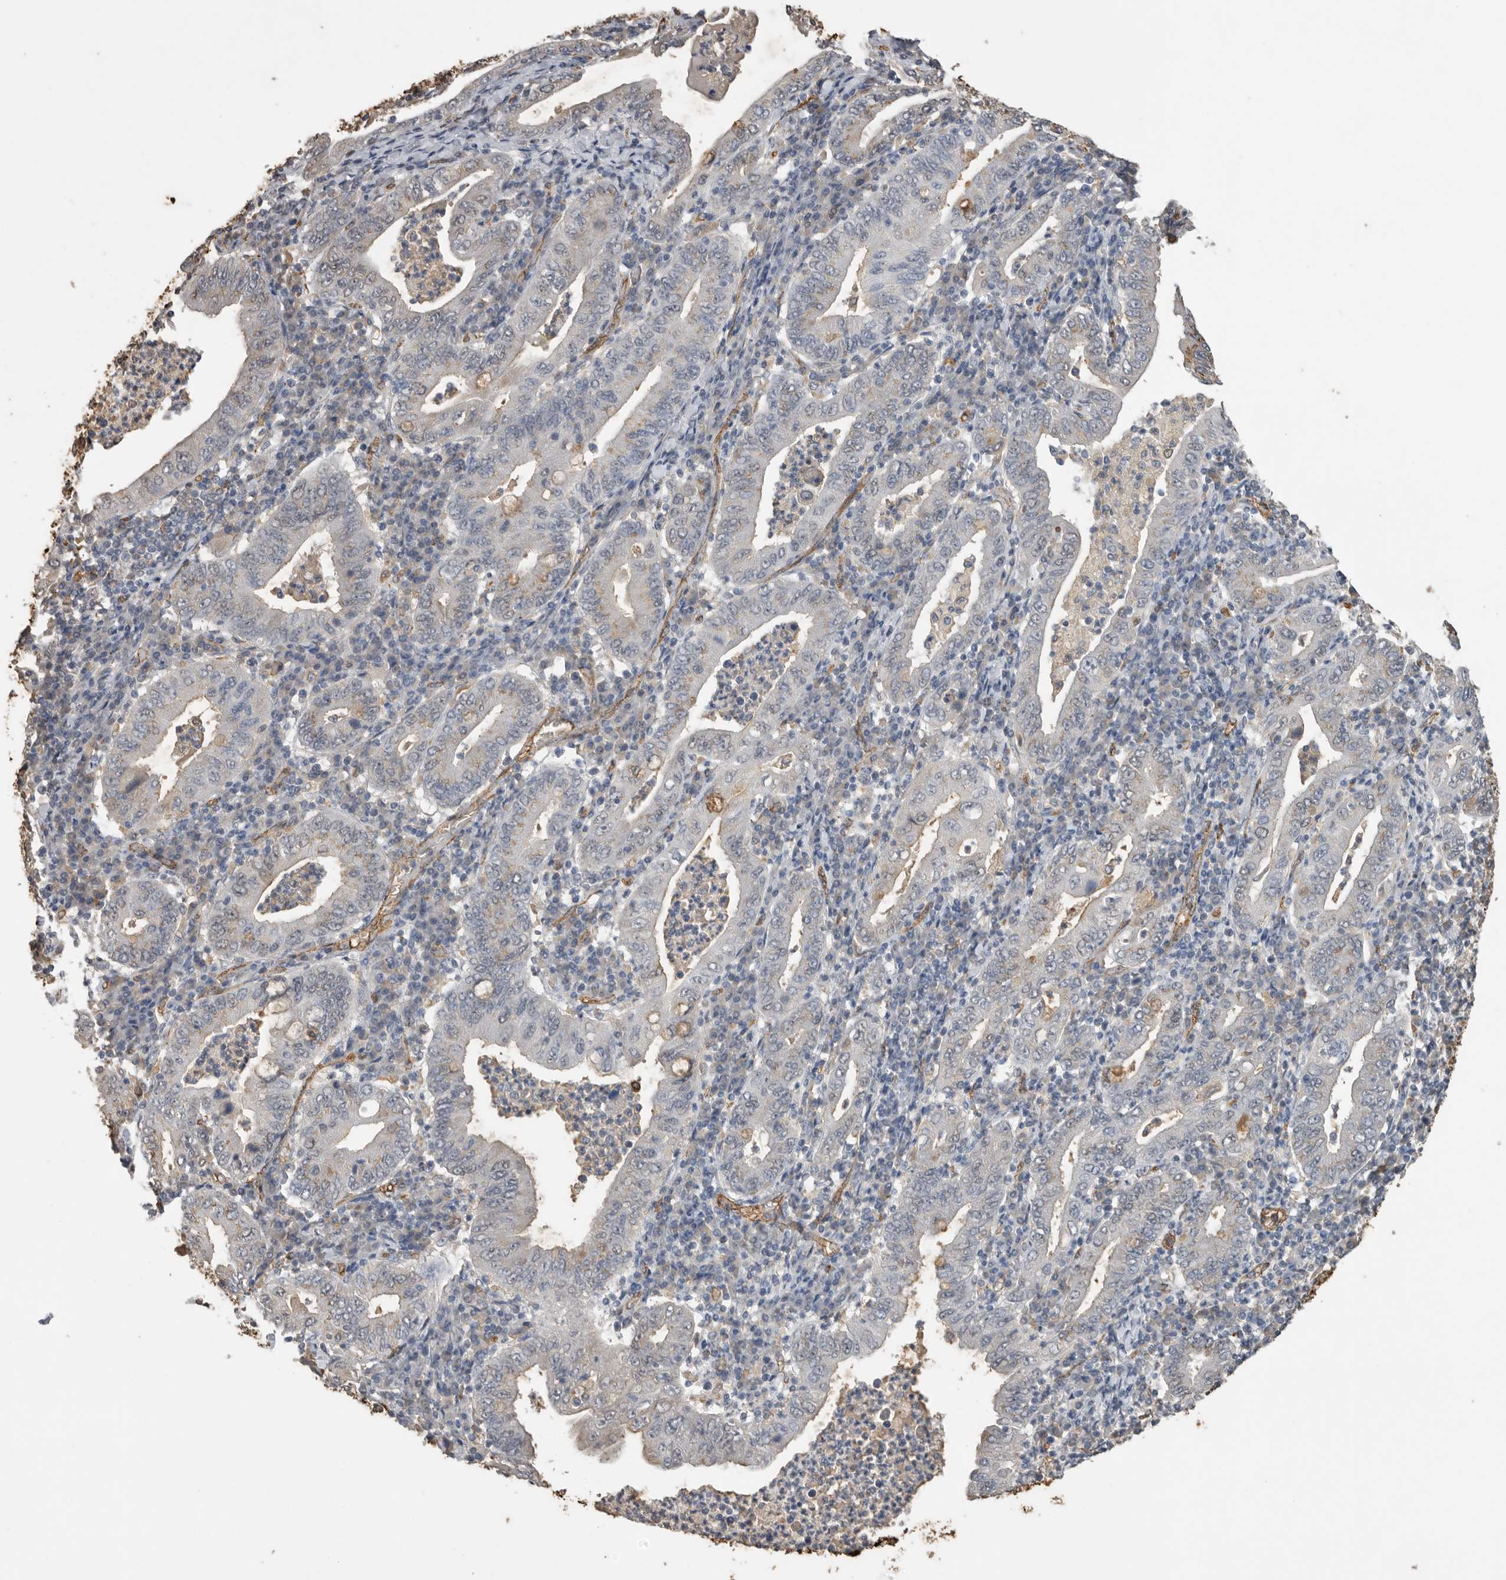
{"staining": {"intensity": "negative", "quantity": "none", "location": "none"}, "tissue": "stomach cancer", "cell_type": "Tumor cells", "image_type": "cancer", "snomed": [{"axis": "morphology", "description": "Normal tissue, NOS"}, {"axis": "morphology", "description": "Adenocarcinoma, NOS"}, {"axis": "topography", "description": "Esophagus"}, {"axis": "topography", "description": "Stomach, upper"}, {"axis": "topography", "description": "Peripheral nerve tissue"}], "caption": "IHC of human stomach cancer shows no expression in tumor cells.", "gene": "IL27", "patient": {"sex": "male", "age": 62}}